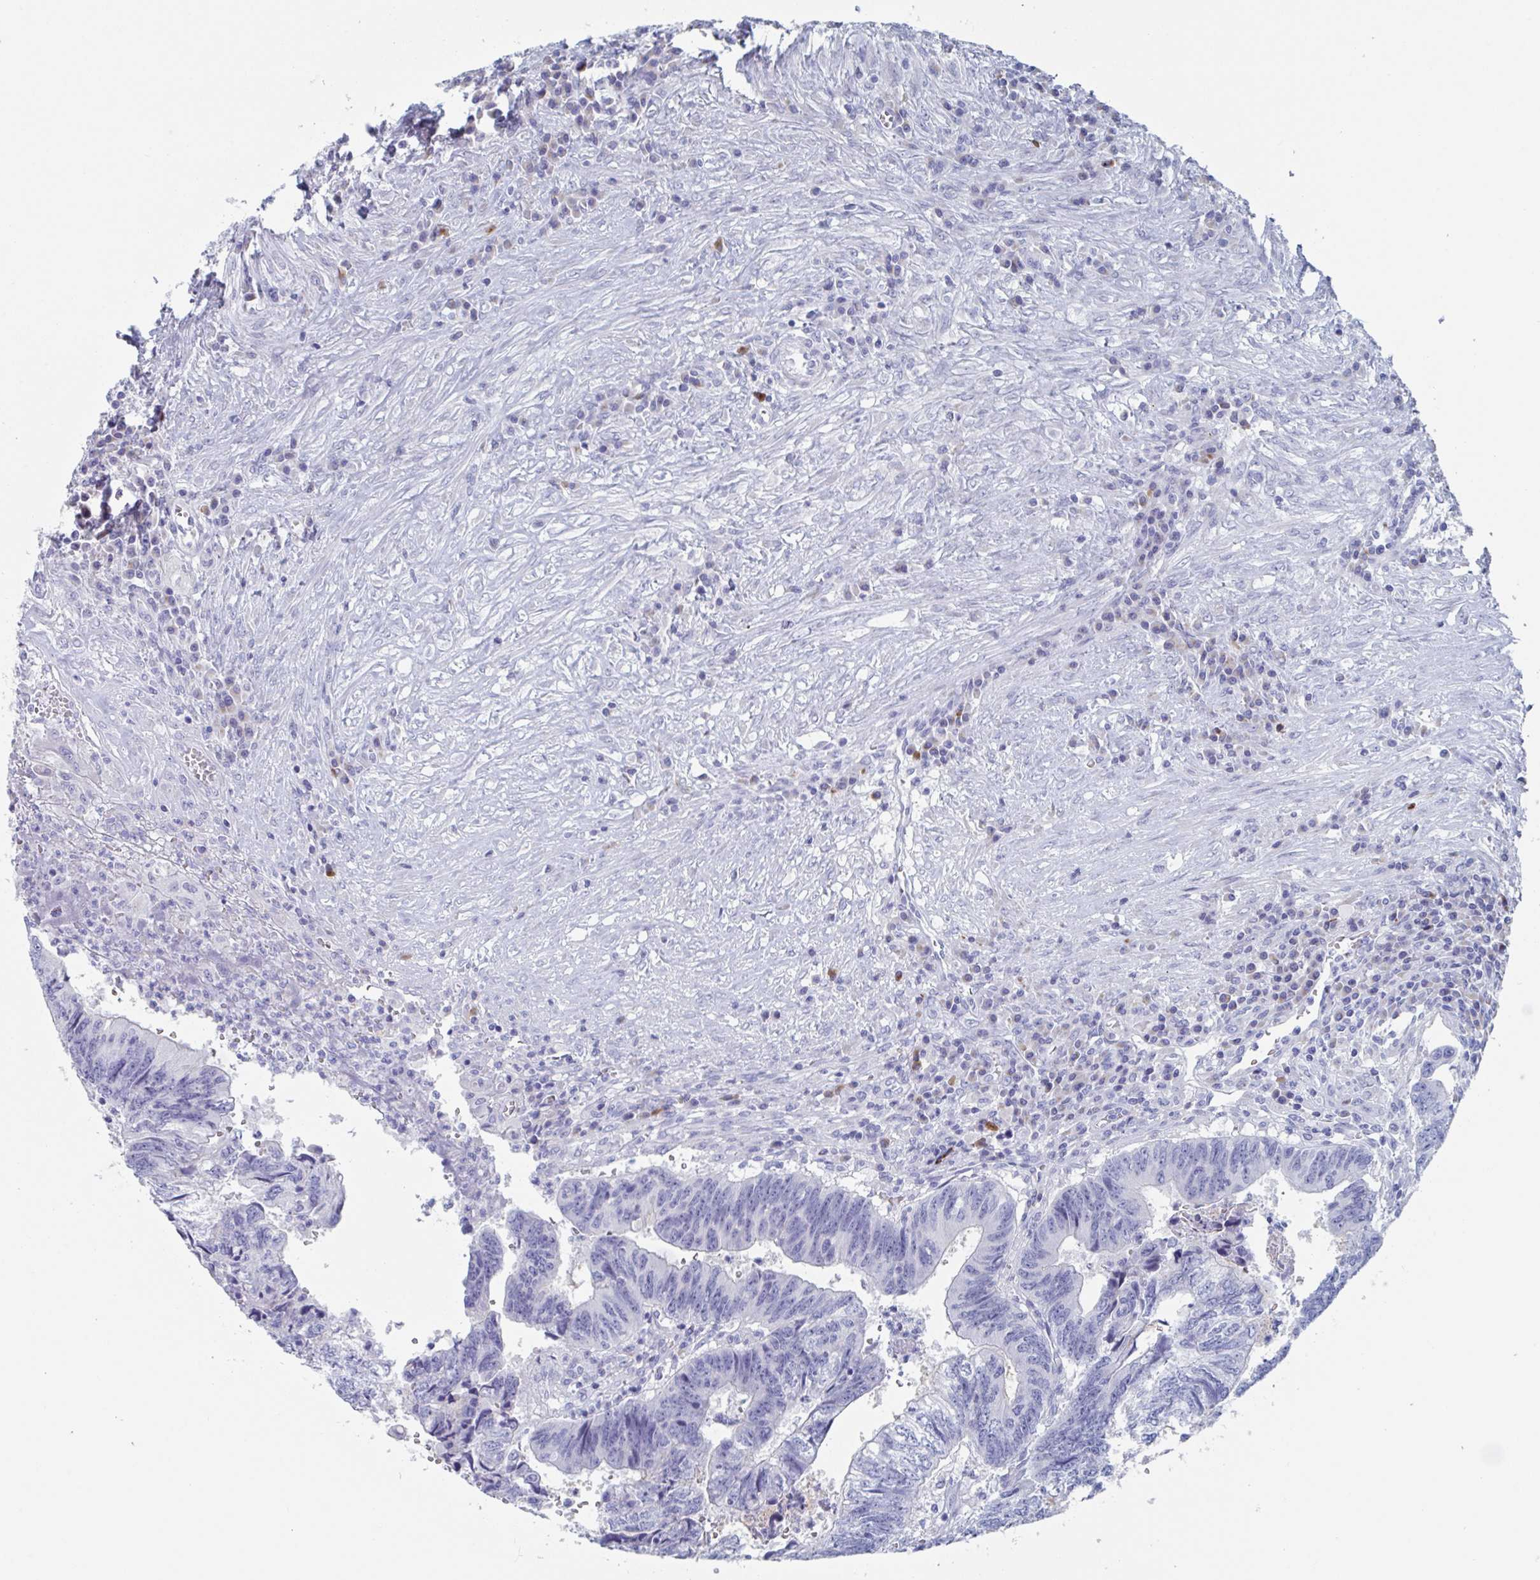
{"staining": {"intensity": "negative", "quantity": "none", "location": "none"}, "tissue": "colorectal cancer", "cell_type": "Tumor cells", "image_type": "cancer", "snomed": [{"axis": "morphology", "description": "Adenocarcinoma, NOS"}, {"axis": "topography", "description": "Colon"}], "caption": "The histopathology image exhibits no staining of tumor cells in colorectal cancer.", "gene": "NT5C3B", "patient": {"sex": "male", "age": 86}}